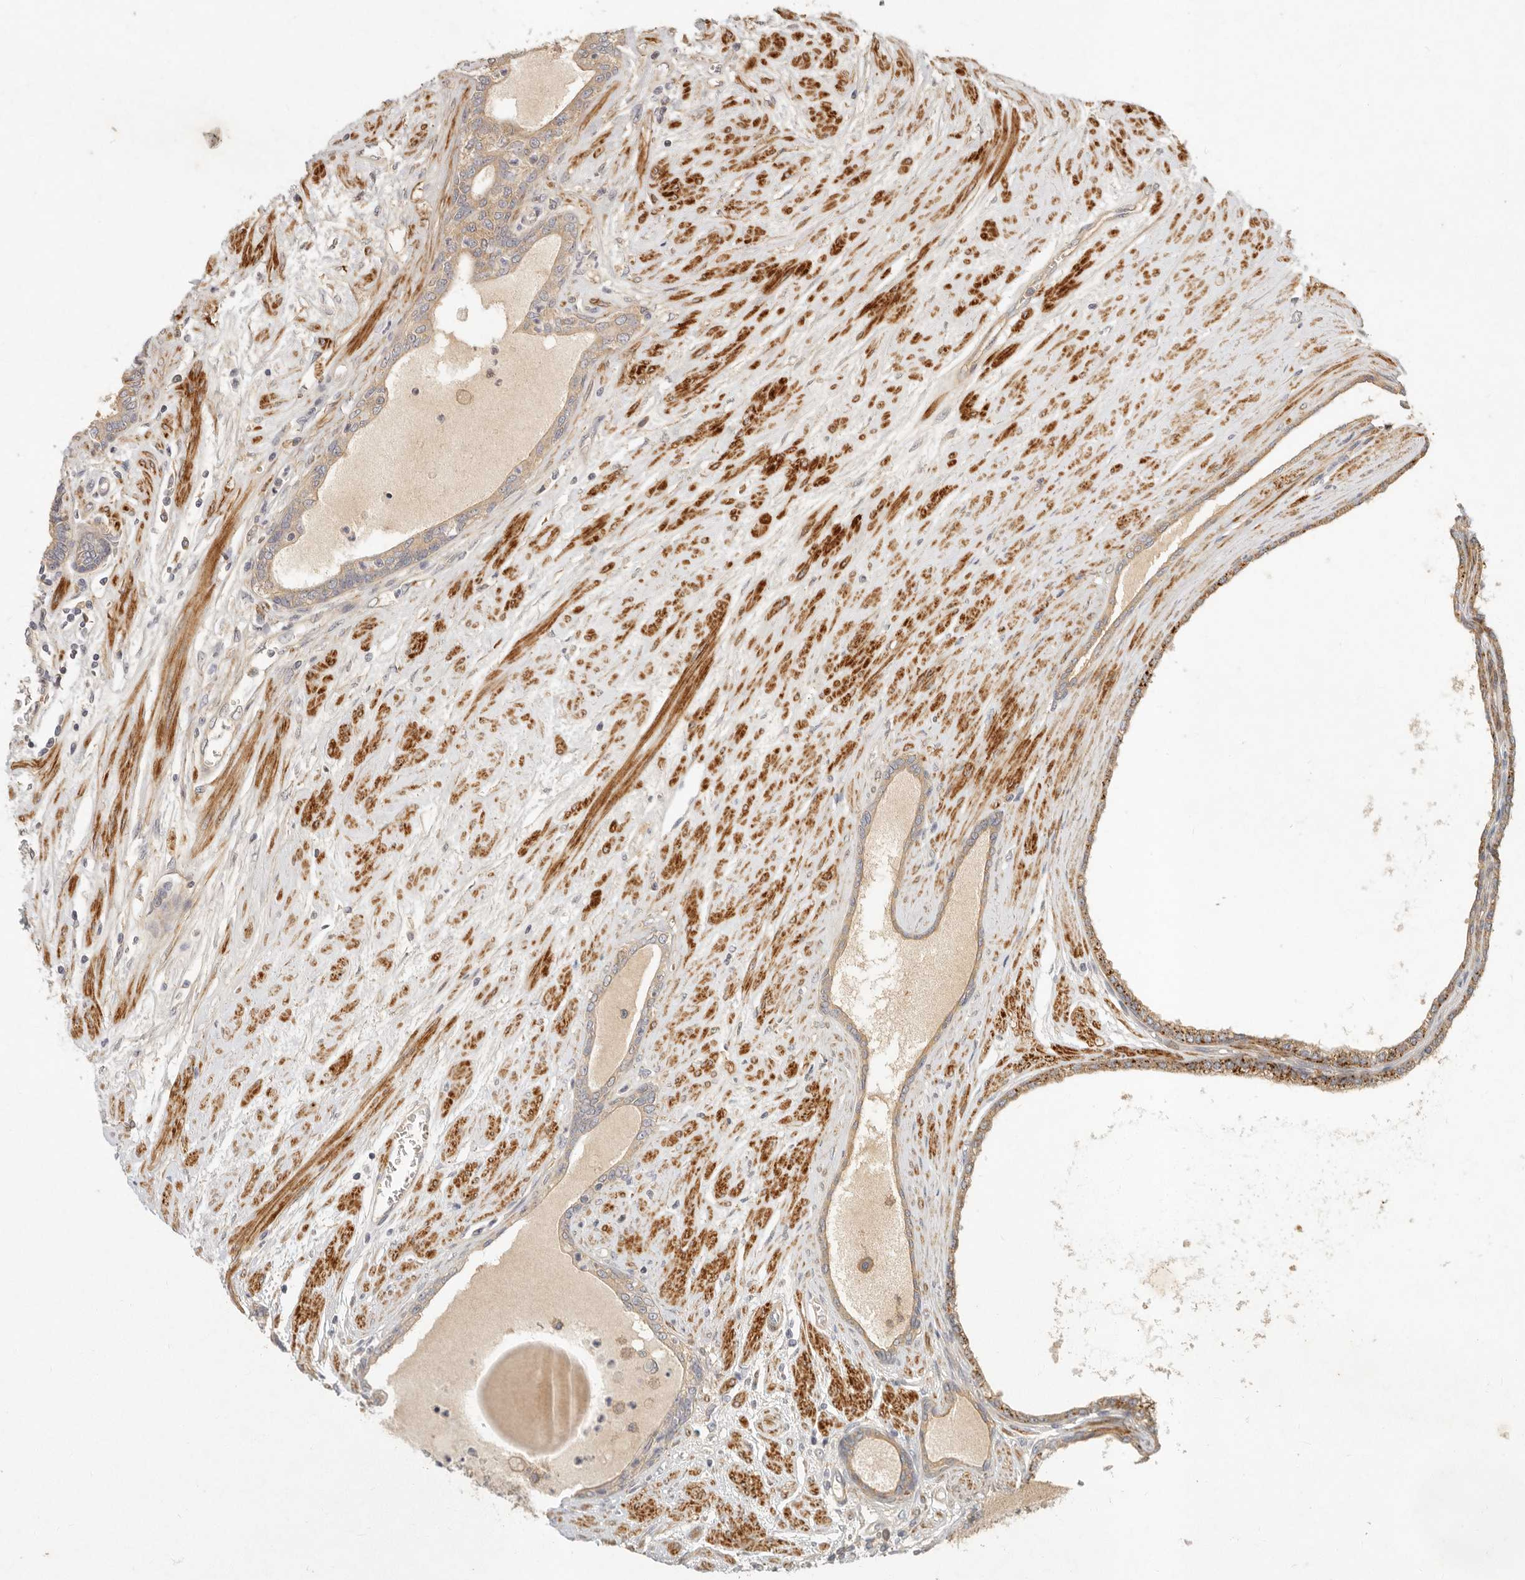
{"staining": {"intensity": "weak", "quantity": ">75%", "location": "cytoplasmic/membranous"}, "tissue": "prostate cancer", "cell_type": "Tumor cells", "image_type": "cancer", "snomed": [{"axis": "morphology", "description": "Adenocarcinoma, Low grade"}, {"axis": "topography", "description": "Prostate"}], "caption": "The image demonstrates immunohistochemical staining of prostate cancer (adenocarcinoma (low-grade)). There is weak cytoplasmic/membranous expression is present in approximately >75% of tumor cells.", "gene": "VIPR1", "patient": {"sex": "male", "age": 60}}